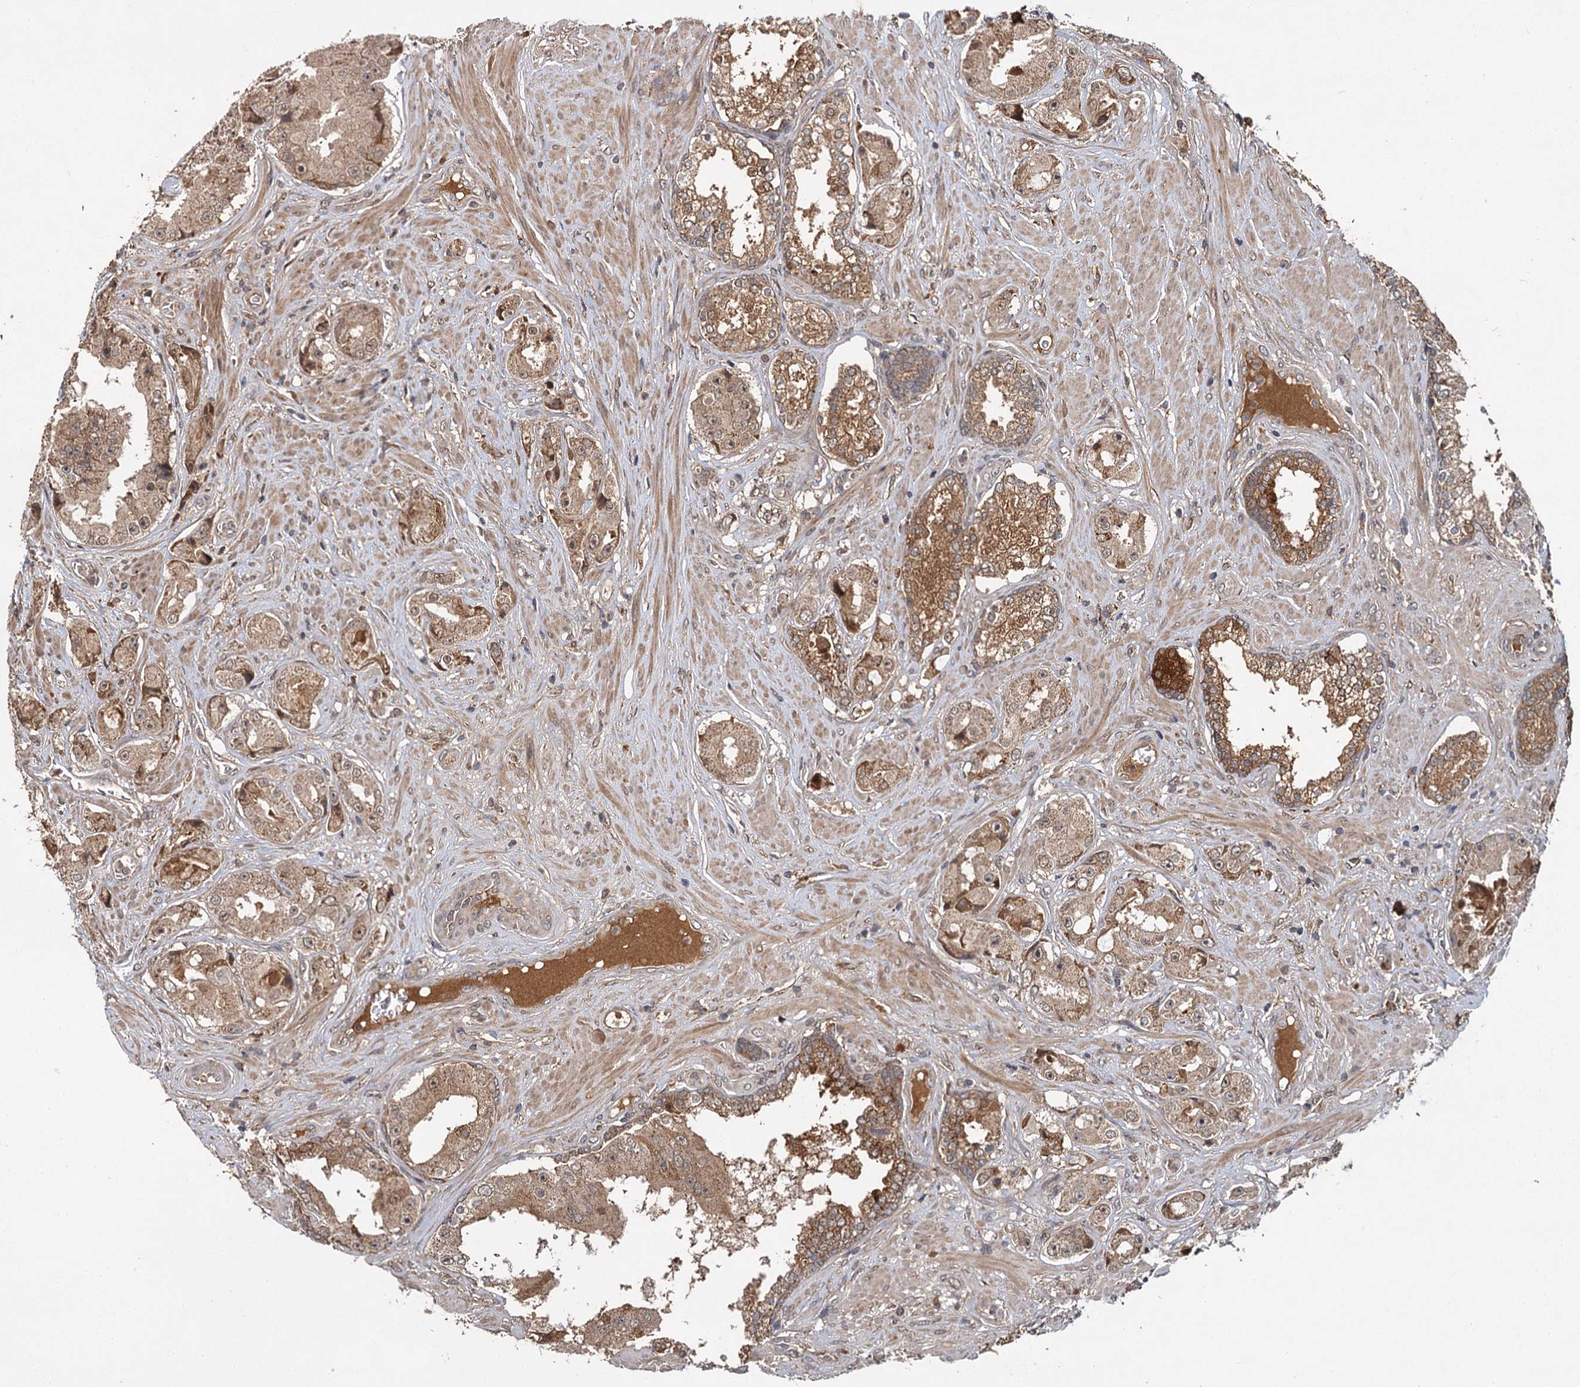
{"staining": {"intensity": "moderate", "quantity": ">75%", "location": "cytoplasmic/membranous"}, "tissue": "prostate cancer", "cell_type": "Tumor cells", "image_type": "cancer", "snomed": [{"axis": "morphology", "description": "Adenocarcinoma, High grade"}, {"axis": "topography", "description": "Prostate"}], "caption": "Protein expression analysis of prostate adenocarcinoma (high-grade) exhibits moderate cytoplasmic/membranous expression in about >75% of tumor cells.", "gene": "MBD6", "patient": {"sex": "male", "age": 73}}